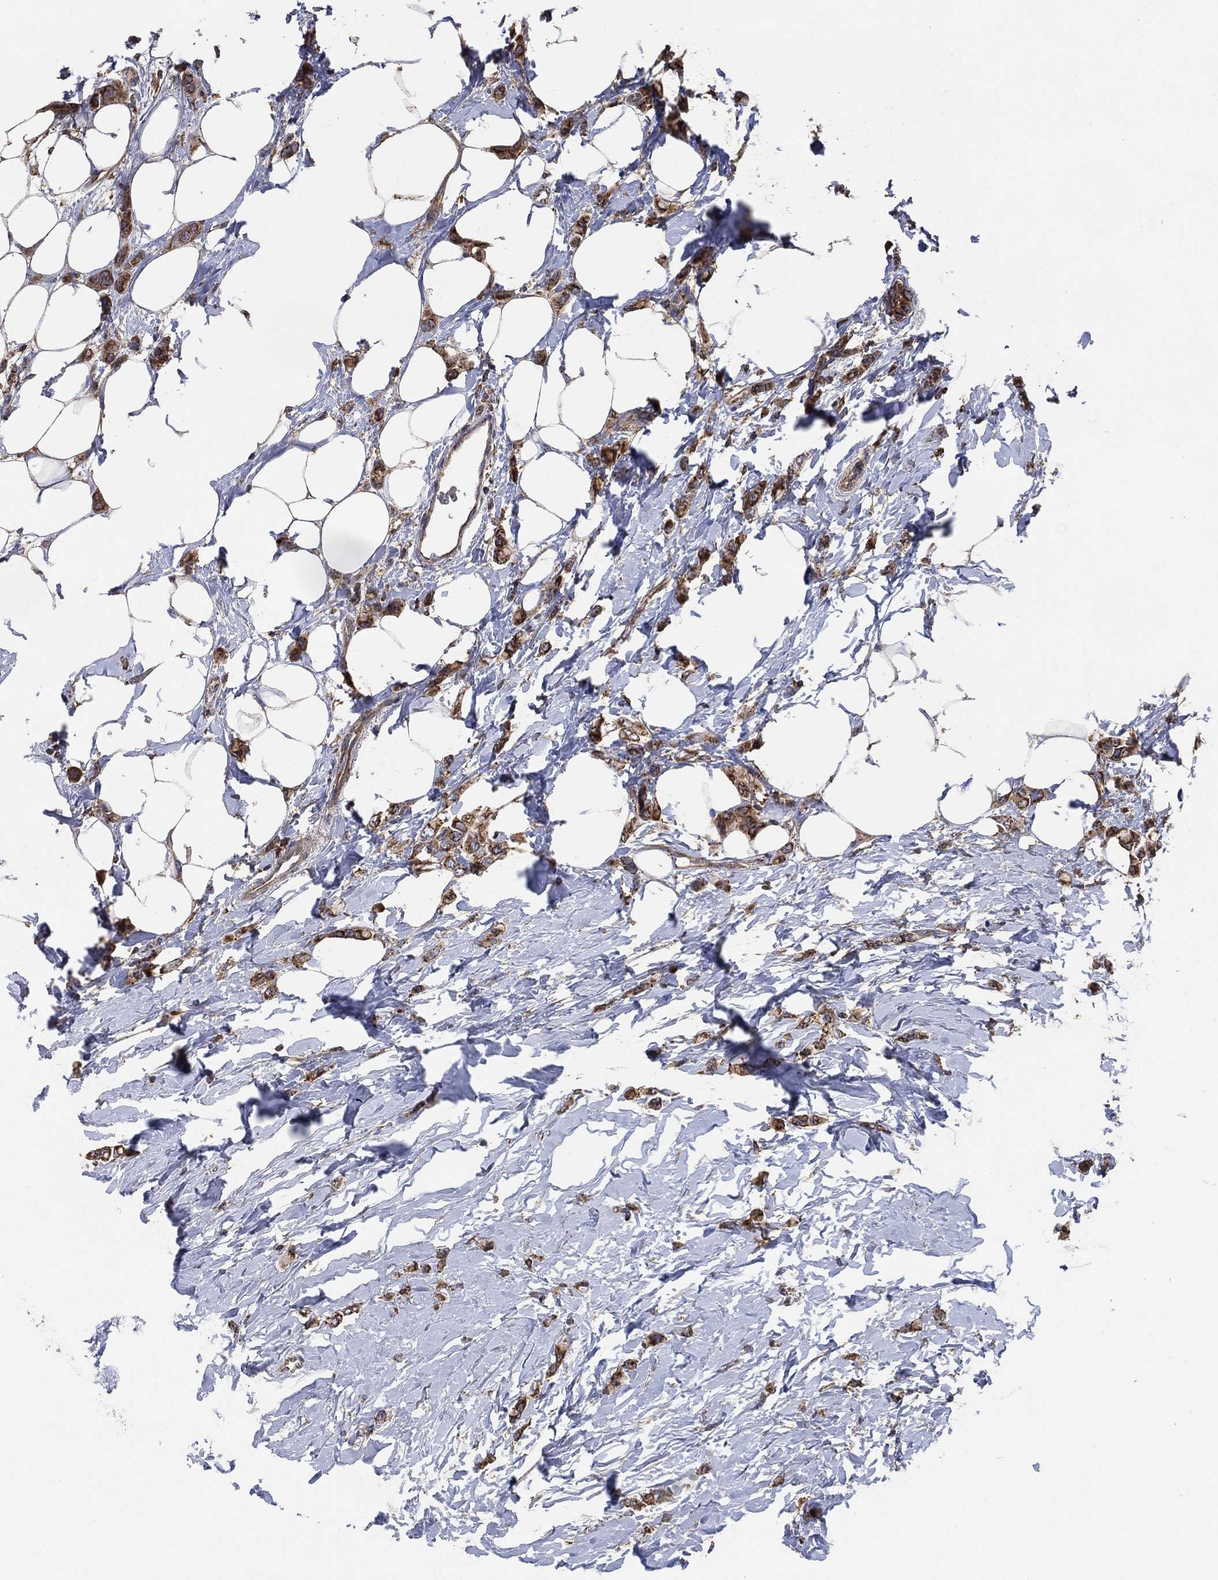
{"staining": {"intensity": "moderate", "quantity": "25%-75%", "location": "cytoplasmic/membranous"}, "tissue": "breast cancer", "cell_type": "Tumor cells", "image_type": "cancer", "snomed": [{"axis": "morphology", "description": "Lobular carcinoma"}, {"axis": "topography", "description": "Breast"}], "caption": "Immunohistochemistry (IHC) staining of breast cancer, which exhibits medium levels of moderate cytoplasmic/membranous staining in about 25%-75% of tumor cells indicating moderate cytoplasmic/membranous protein staining. The staining was performed using DAB (3,3'-diaminobenzidine) (brown) for protein detection and nuclei were counterstained in hematoxylin (blue).", "gene": "LIMD1", "patient": {"sex": "female", "age": 66}}